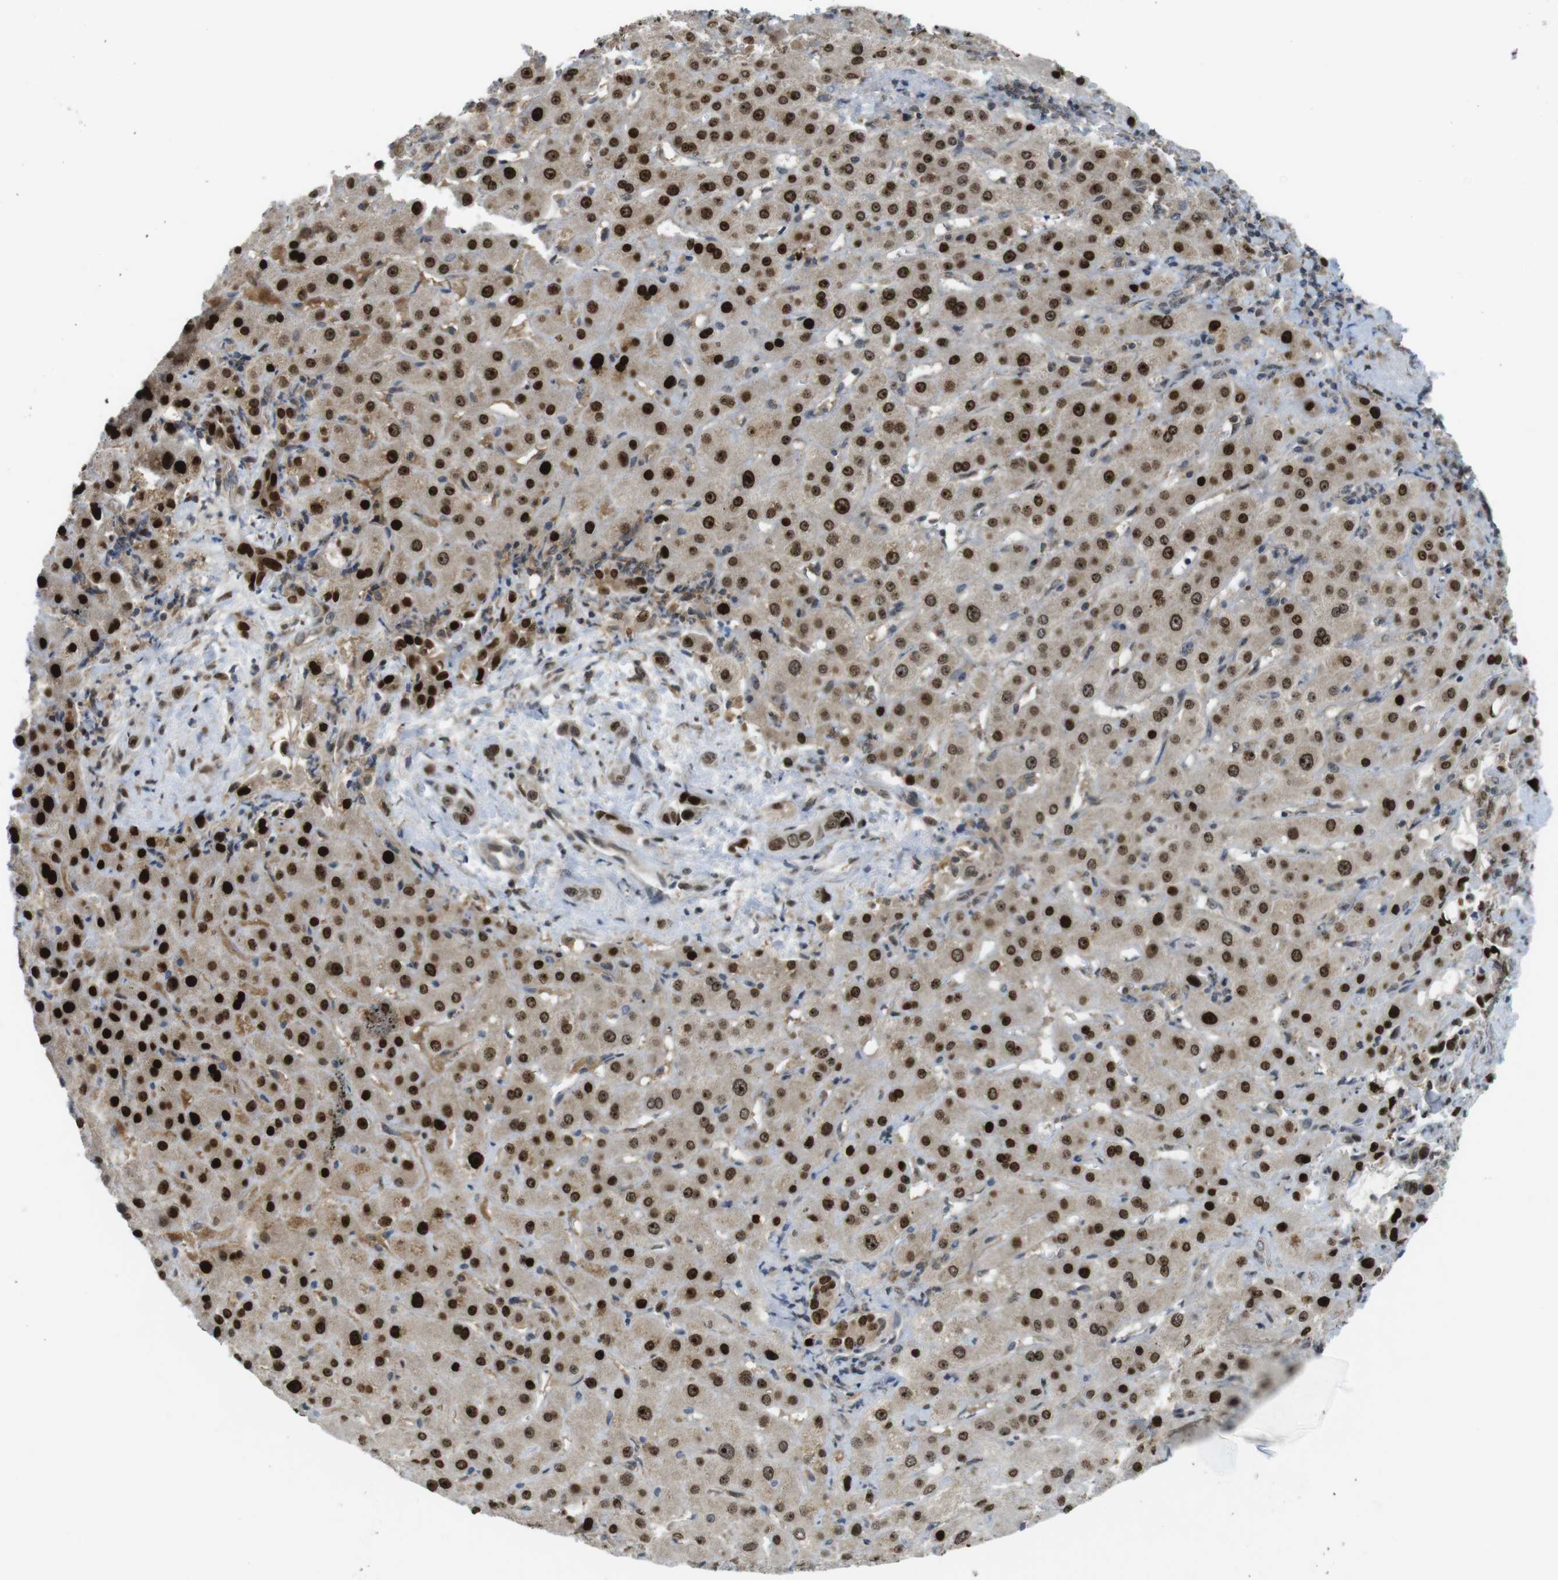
{"staining": {"intensity": "strong", "quantity": ">75%", "location": "cytoplasmic/membranous,nuclear"}, "tissue": "liver cancer", "cell_type": "Tumor cells", "image_type": "cancer", "snomed": [{"axis": "morphology", "description": "Cholangiocarcinoma"}, {"axis": "topography", "description": "Liver"}], "caption": "The photomicrograph reveals a brown stain indicating the presence of a protein in the cytoplasmic/membranous and nuclear of tumor cells in cholangiocarcinoma (liver).", "gene": "RCC1", "patient": {"sex": "female", "age": 65}}